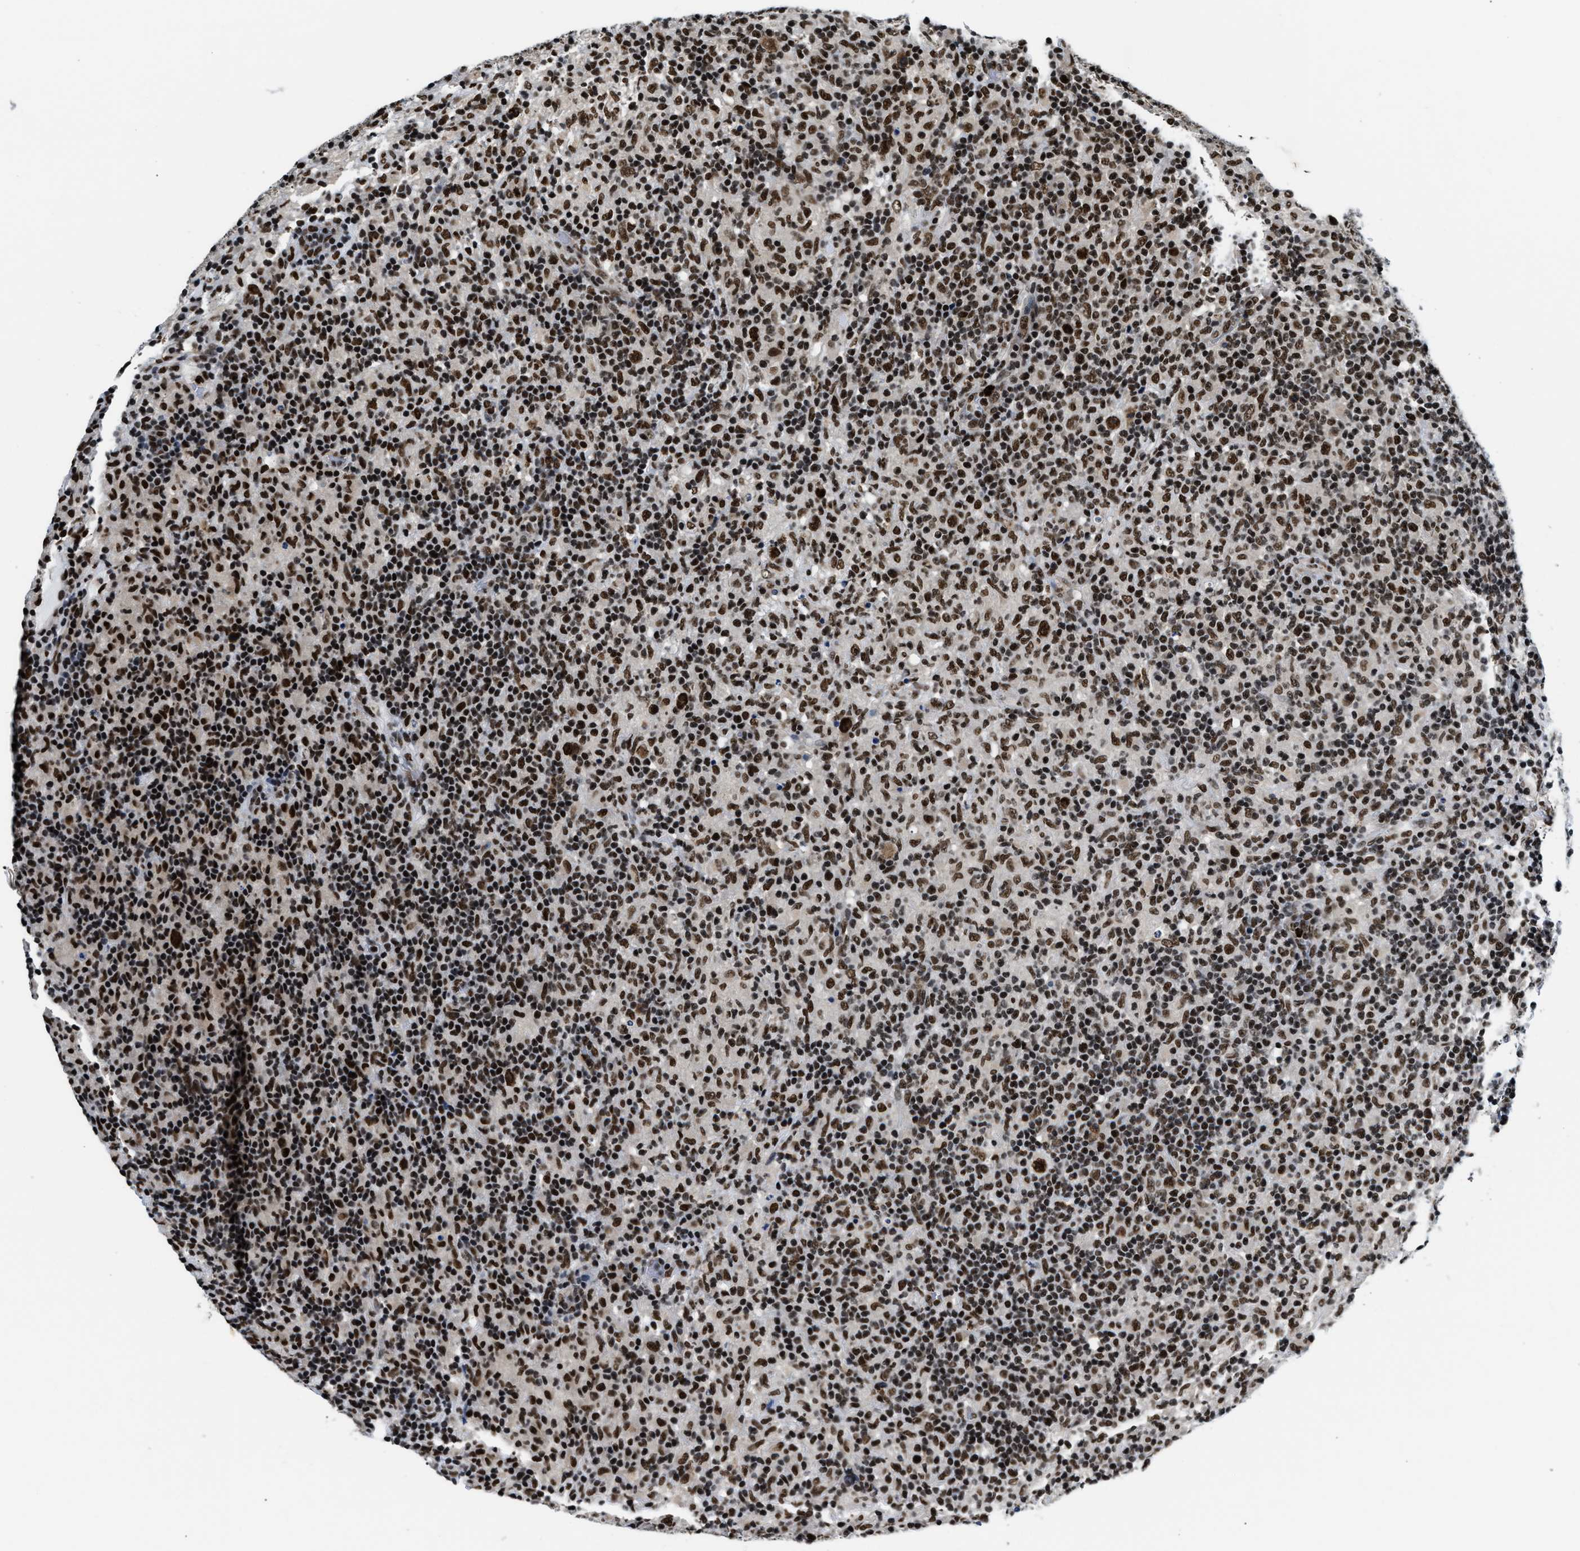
{"staining": {"intensity": "strong", "quantity": ">75%", "location": "nuclear"}, "tissue": "lymphoma", "cell_type": "Tumor cells", "image_type": "cancer", "snomed": [{"axis": "morphology", "description": "Hodgkin's disease, NOS"}, {"axis": "topography", "description": "Lymph node"}], "caption": "The micrograph exhibits immunohistochemical staining of lymphoma. There is strong nuclear expression is present in about >75% of tumor cells.", "gene": "CCNDBP1", "patient": {"sex": "male", "age": 70}}